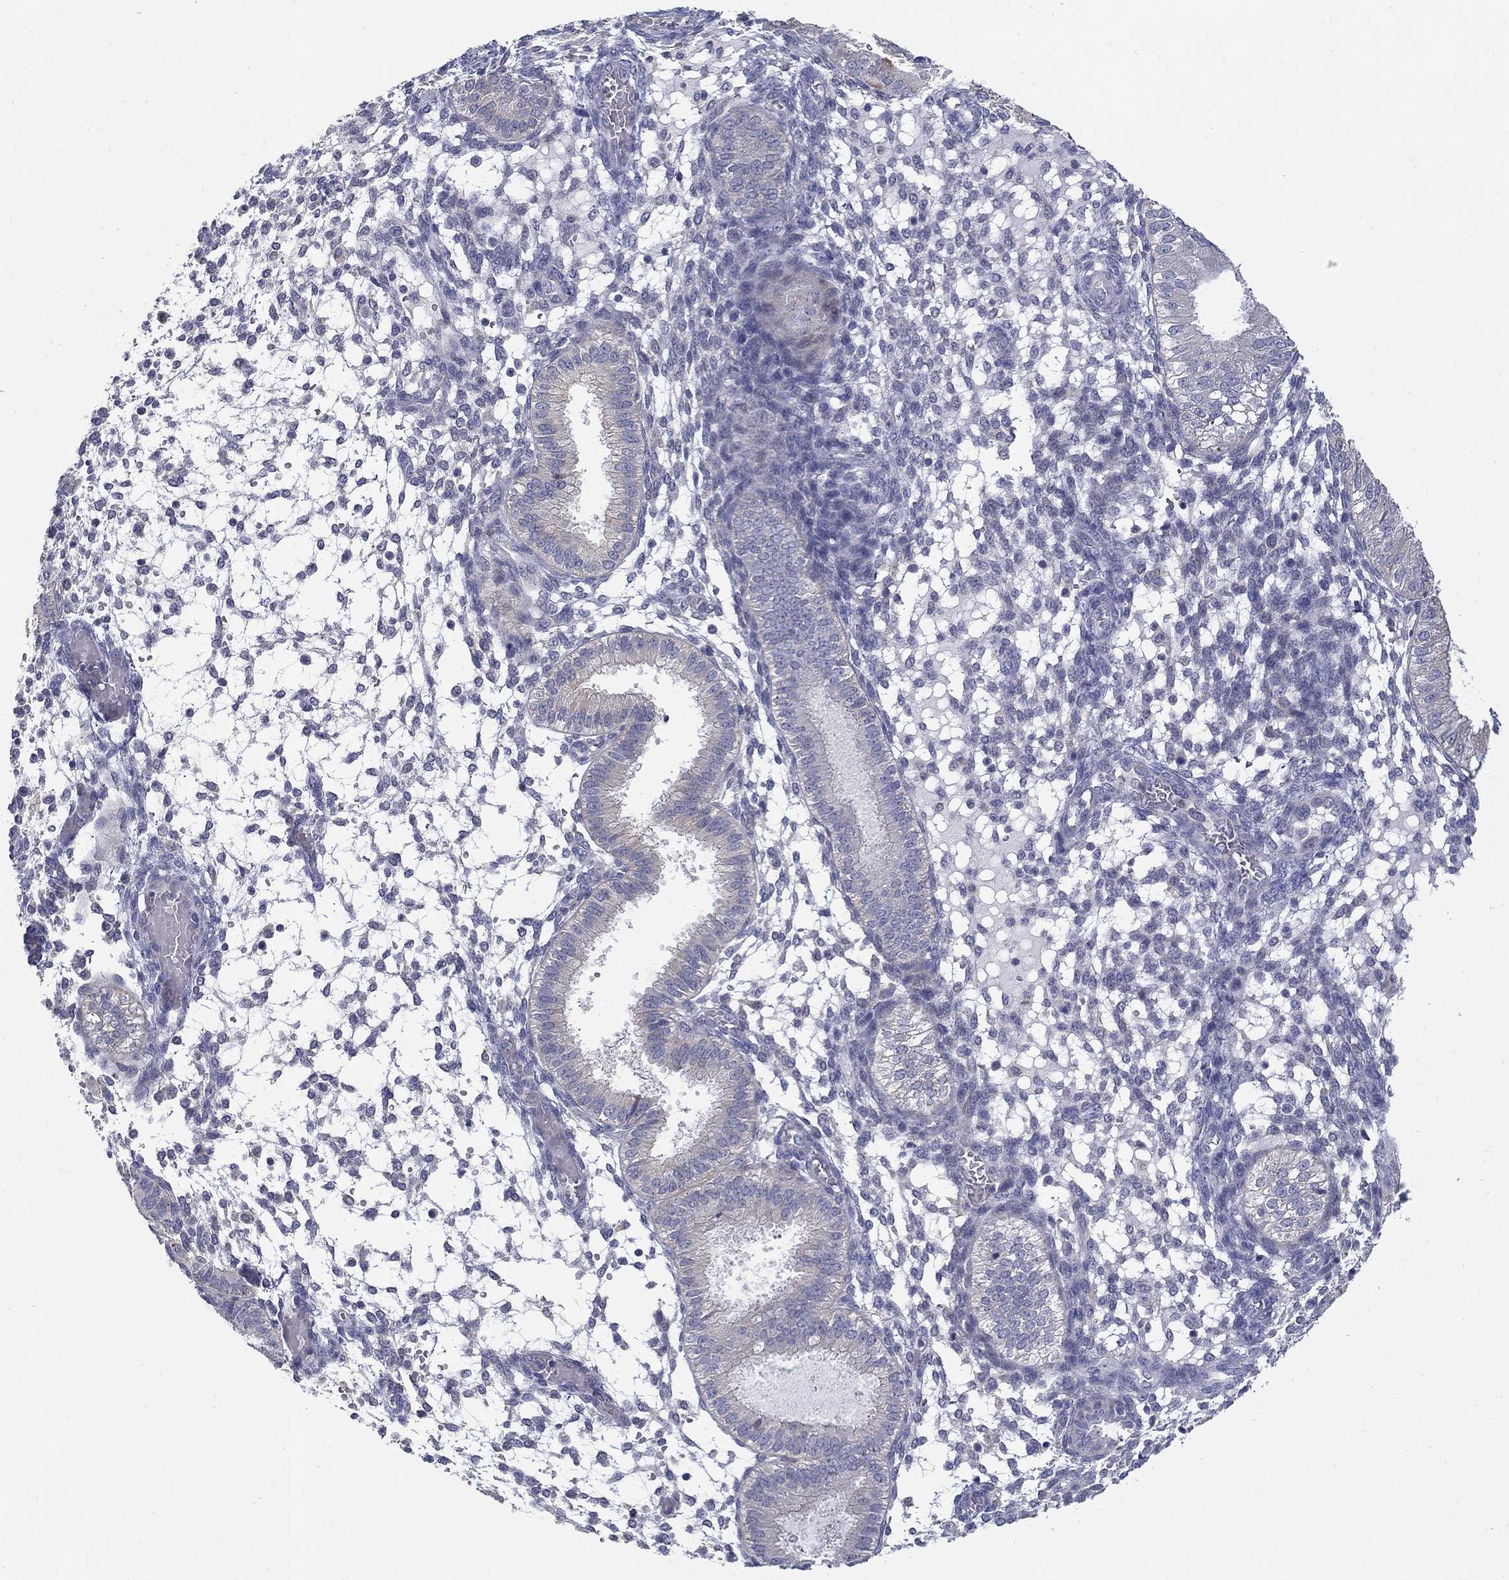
{"staining": {"intensity": "negative", "quantity": "none", "location": "none"}, "tissue": "endometrium", "cell_type": "Cells in endometrial stroma", "image_type": "normal", "snomed": [{"axis": "morphology", "description": "Normal tissue, NOS"}, {"axis": "topography", "description": "Endometrium"}], "caption": "IHC of unremarkable human endometrium shows no staining in cells in endometrial stroma. (DAB immunohistochemistry, high magnification).", "gene": "ABCA4", "patient": {"sex": "female", "age": 43}}